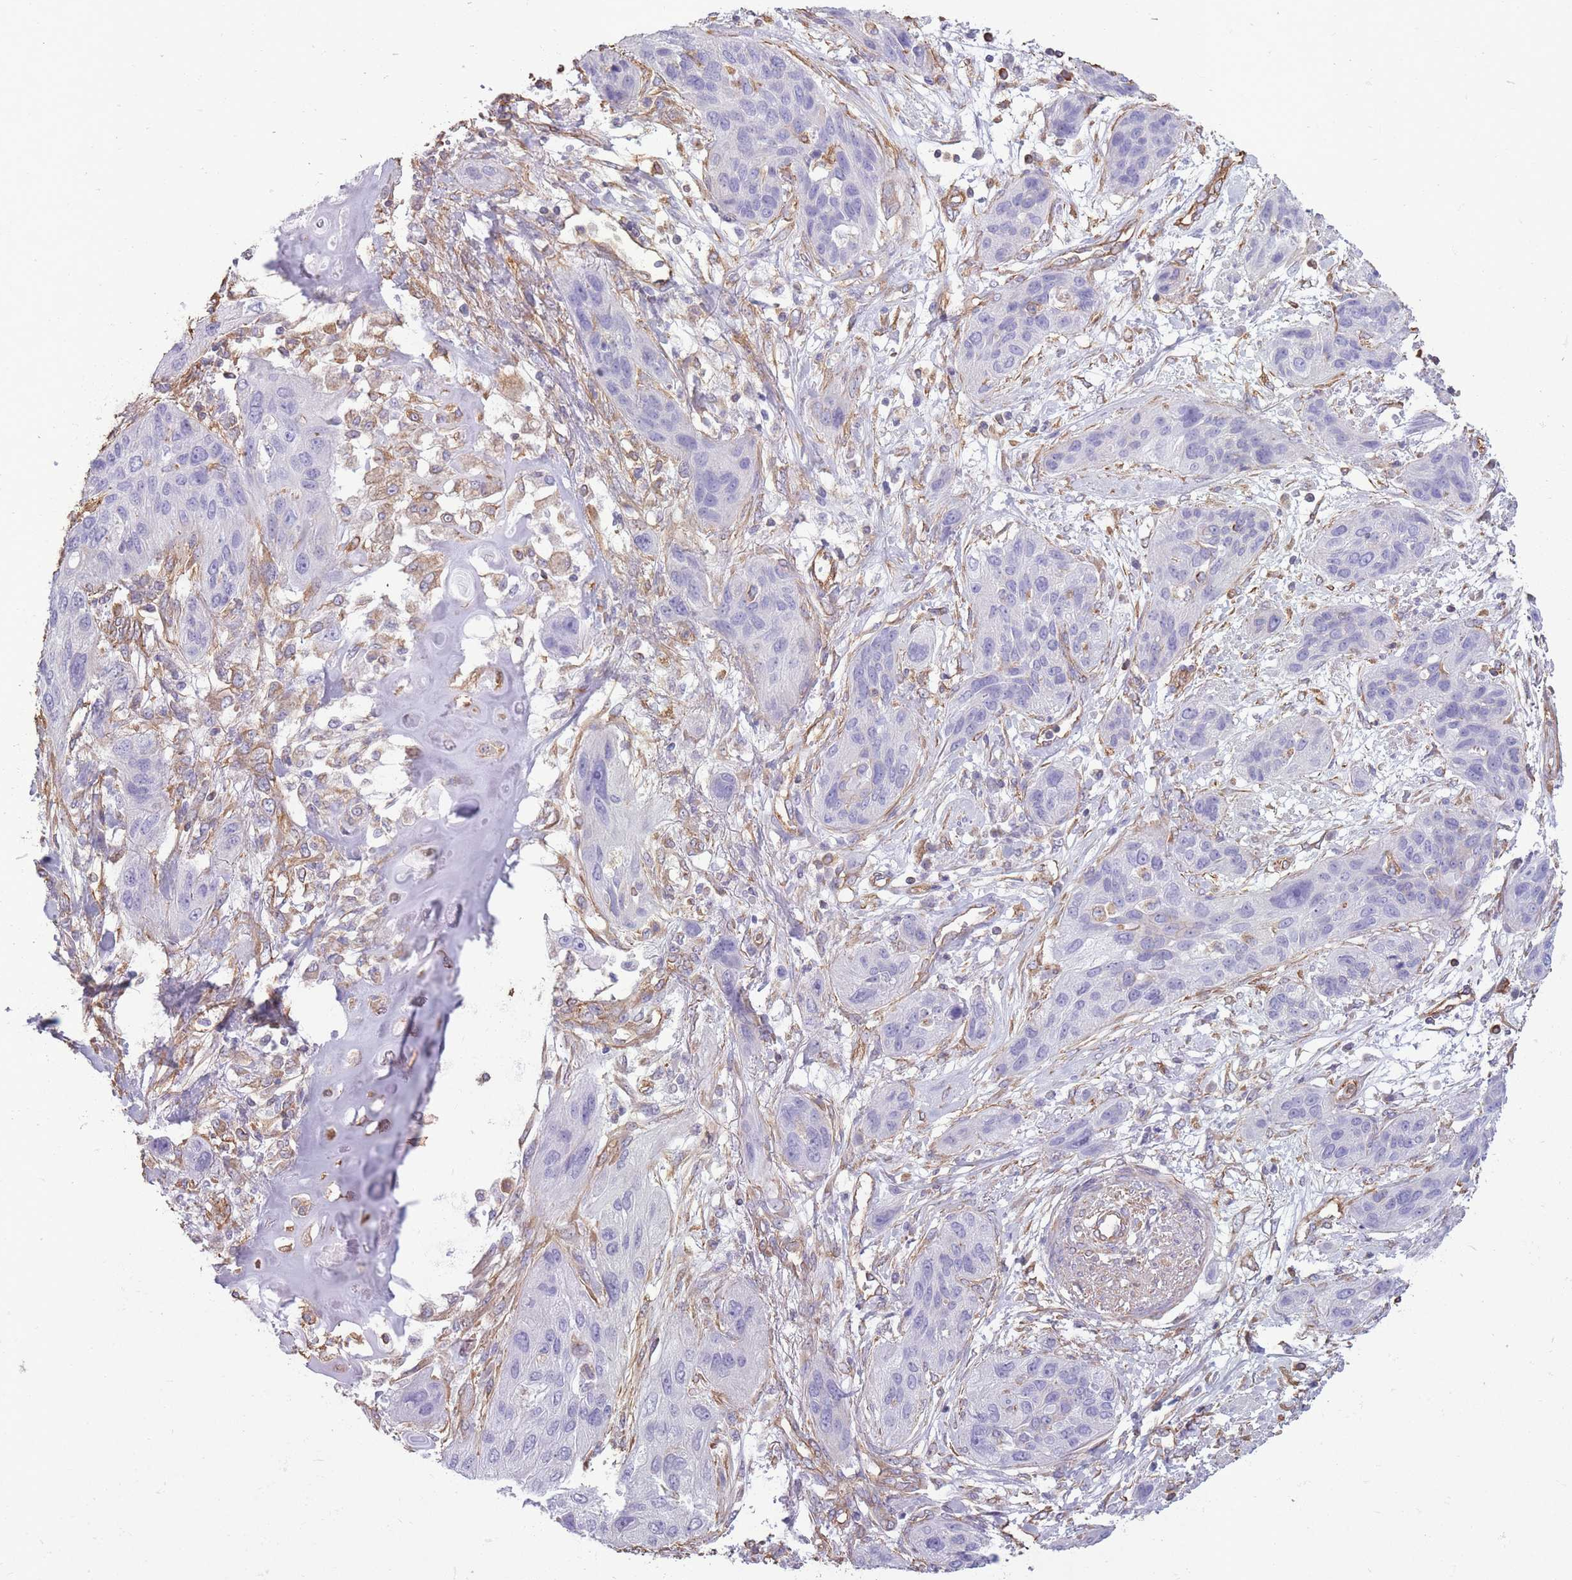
{"staining": {"intensity": "negative", "quantity": "none", "location": "none"}, "tissue": "lung cancer", "cell_type": "Tumor cells", "image_type": "cancer", "snomed": [{"axis": "morphology", "description": "Squamous cell carcinoma, NOS"}, {"axis": "topography", "description": "Lung"}], "caption": "Immunohistochemistry (IHC) histopathology image of squamous cell carcinoma (lung) stained for a protein (brown), which exhibits no staining in tumor cells.", "gene": "ADD1", "patient": {"sex": "female", "age": 70}}